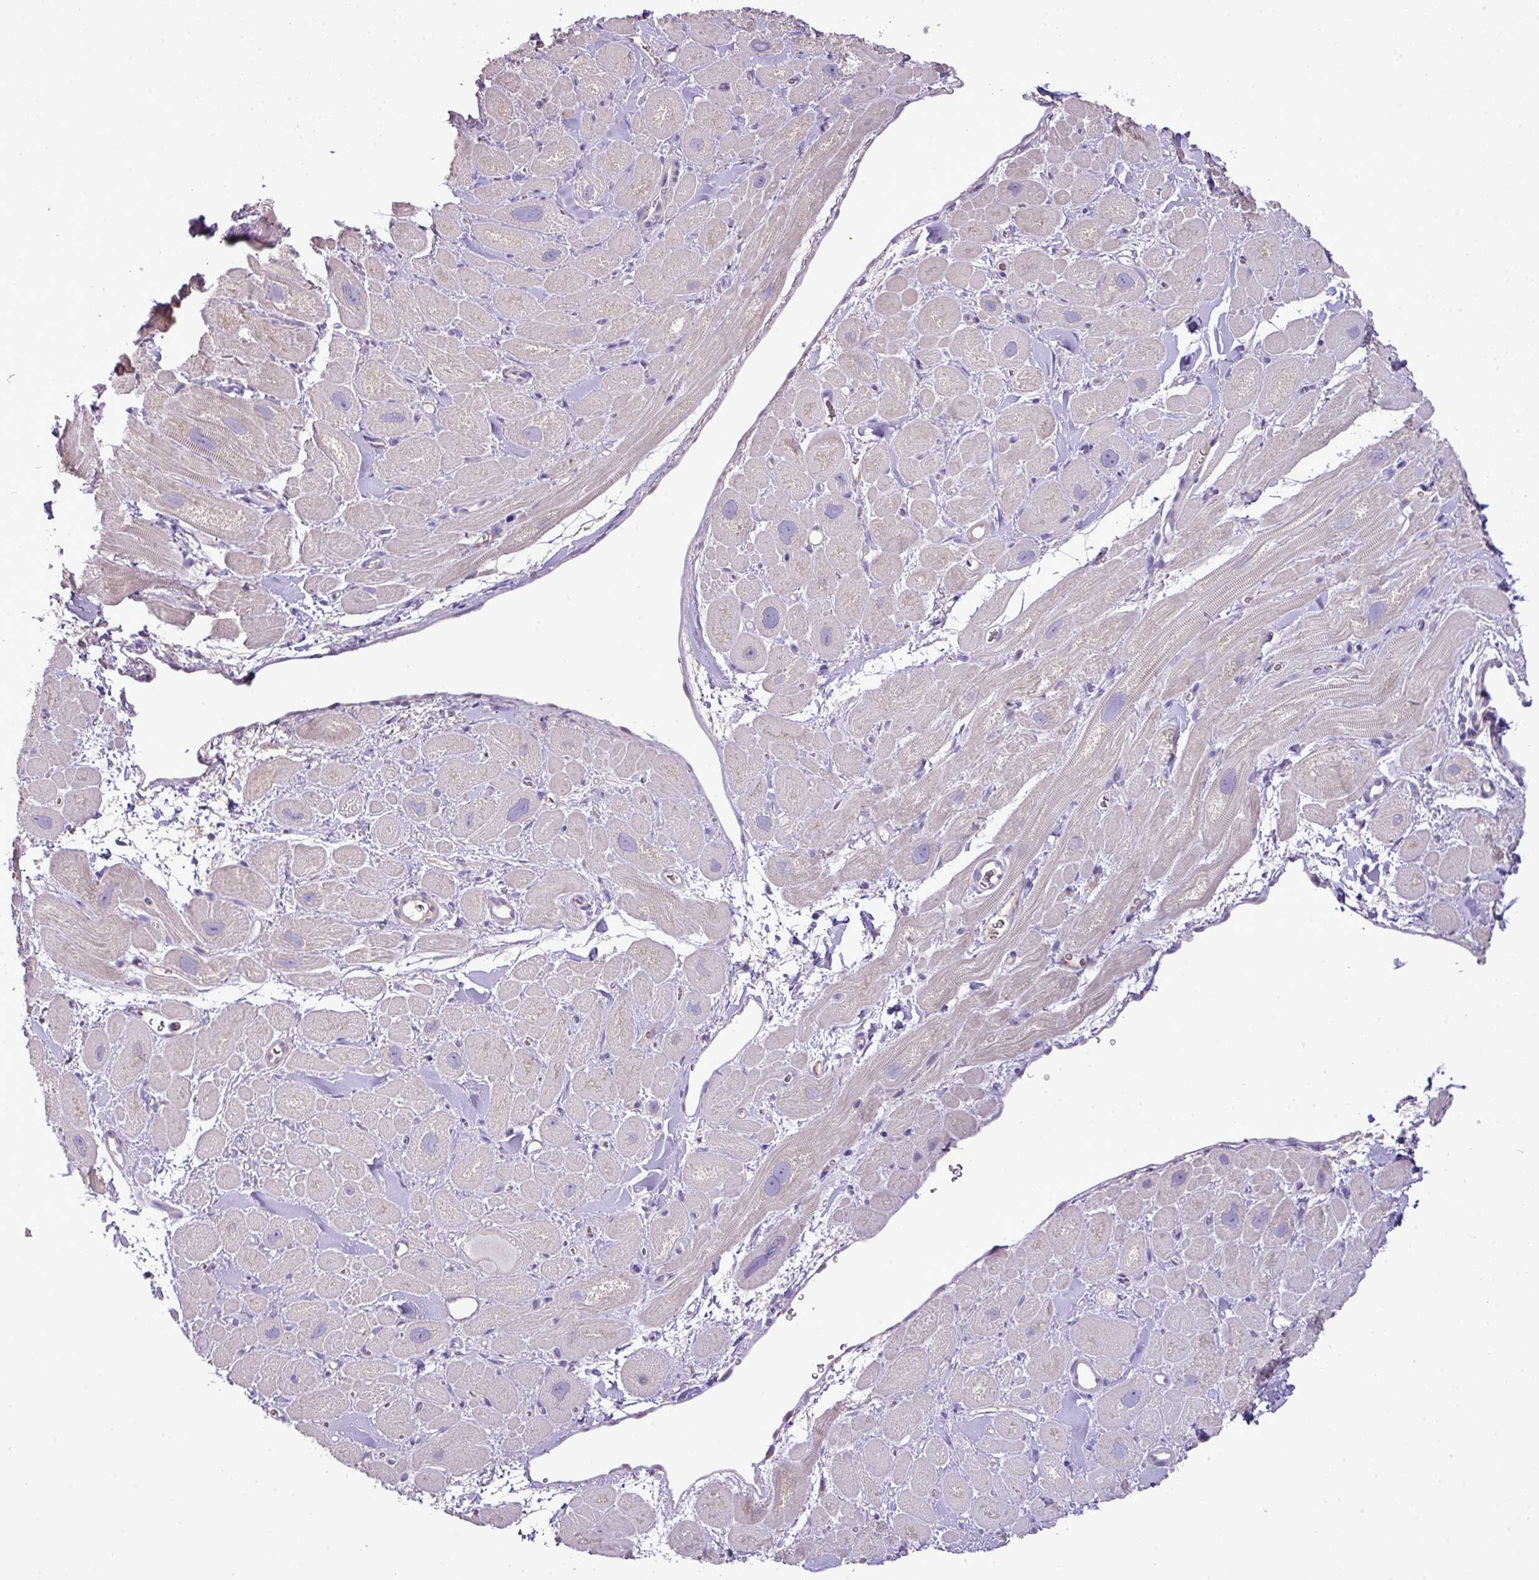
{"staining": {"intensity": "moderate", "quantity": "<25%", "location": "cytoplasmic/membranous"}, "tissue": "heart muscle", "cell_type": "Cardiomyocytes", "image_type": "normal", "snomed": [{"axis": "morphology", "description": "Normal tissue, NOS"}, {"axis": "topography", "description": "Heart"}], "caption": "DAB (3,3'-diaminobenzidine) immunohistochemical staining of normal human heart muscle reveals moderate cytoplasmic/membranous protein staining in about <25% of cardiomyocytes.", "gene": "BRINP2", "patient": {"sex": "male", "age": 49}}